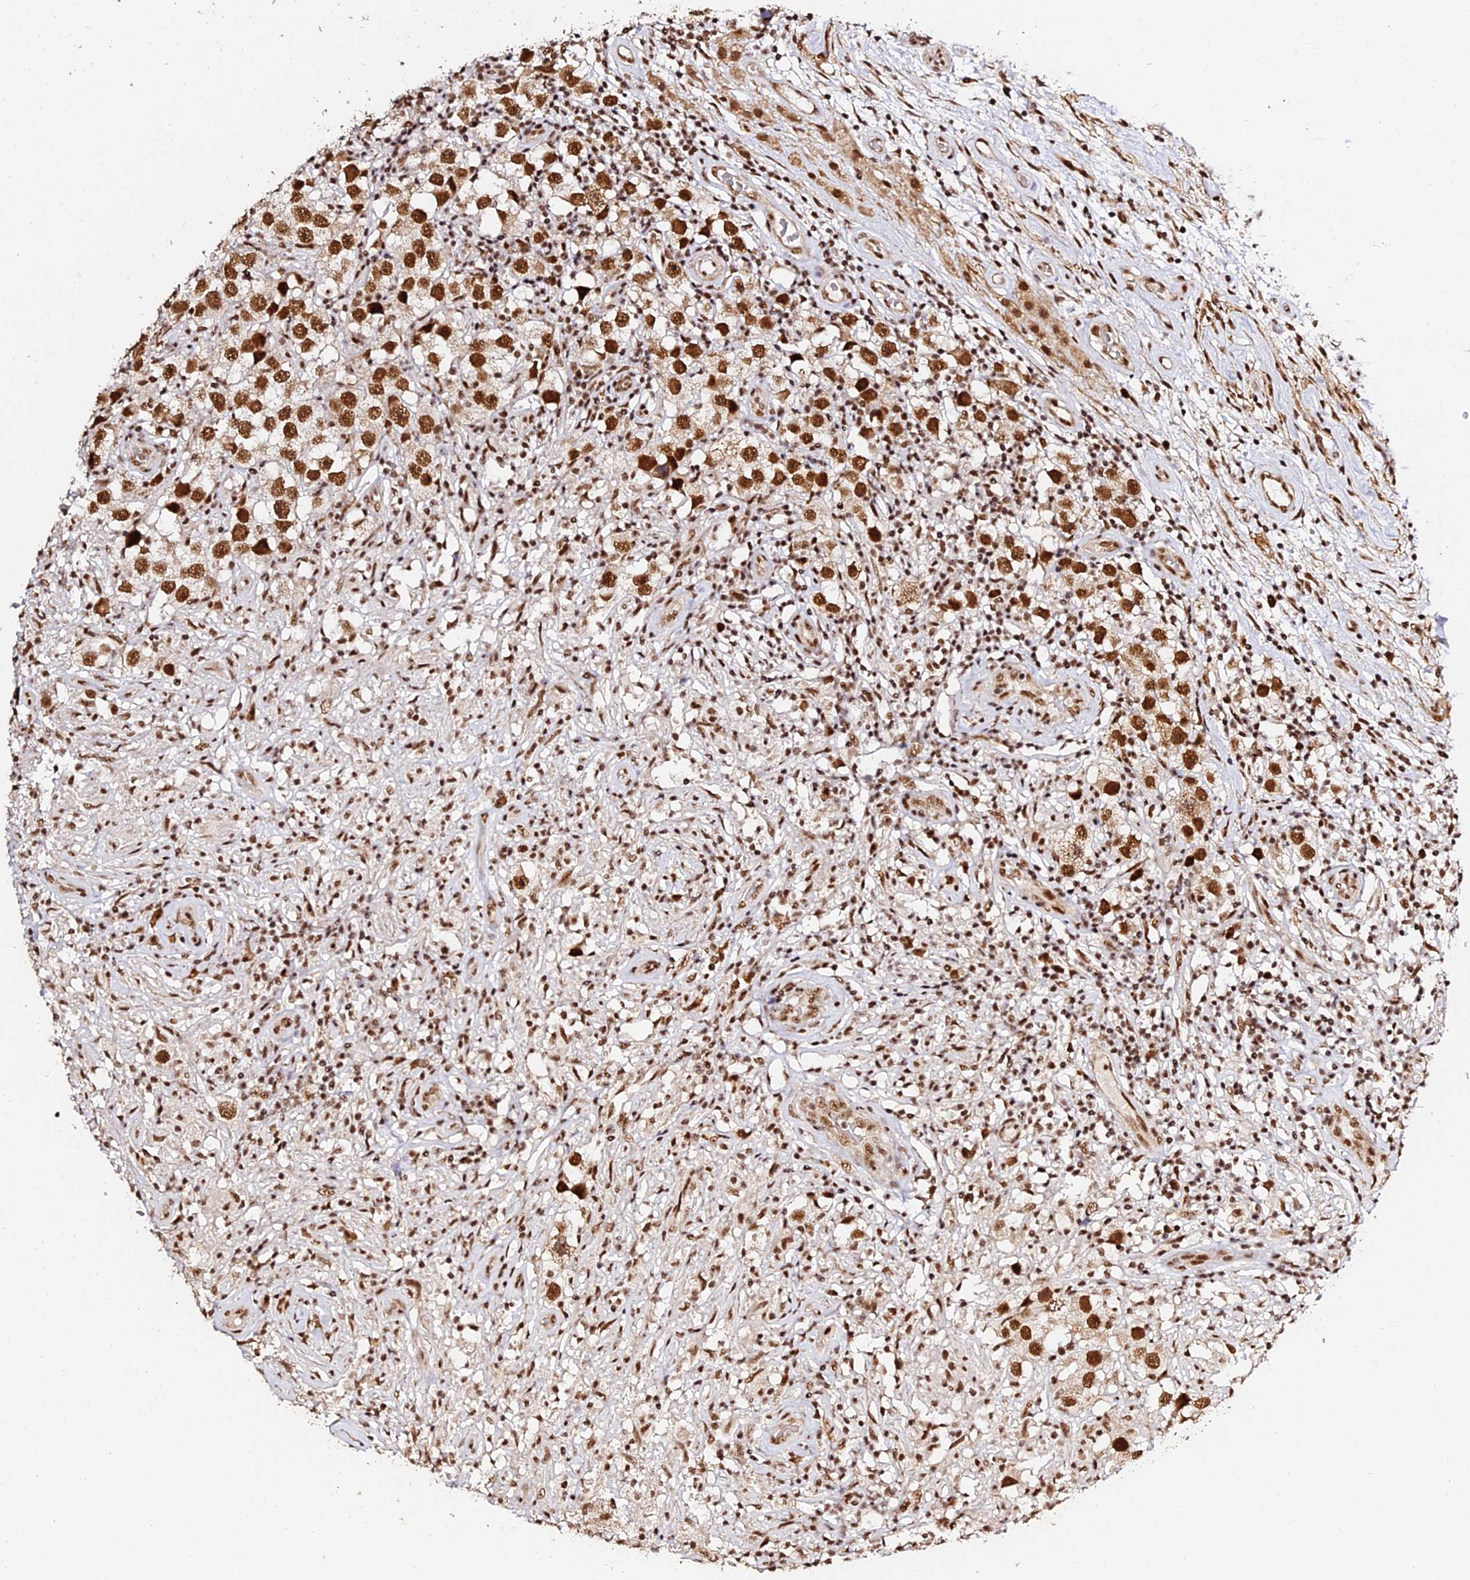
{"staining": {"intensity": "strong", "quantity": ">75%", "location": "nuclear"}, "tissue": "testis cancer", "cell_type": "Tumor cells", "image_type": "cancer", "snomed": [{"axis": "morphology", "description": "Seminoma, NOS"}, {"axis": "topography", "description": "Testis"}], "caption": "This histopathology image demonstrates testis cancer stained with immunohistochemistry (IHC) to label a protein in brown. The nuclear of tumor cells show strong positivity for the protein. Nuclei are counter-stained blue.", "gene": "MCRS1", "patient": {"sex": "male", "age": 49}}